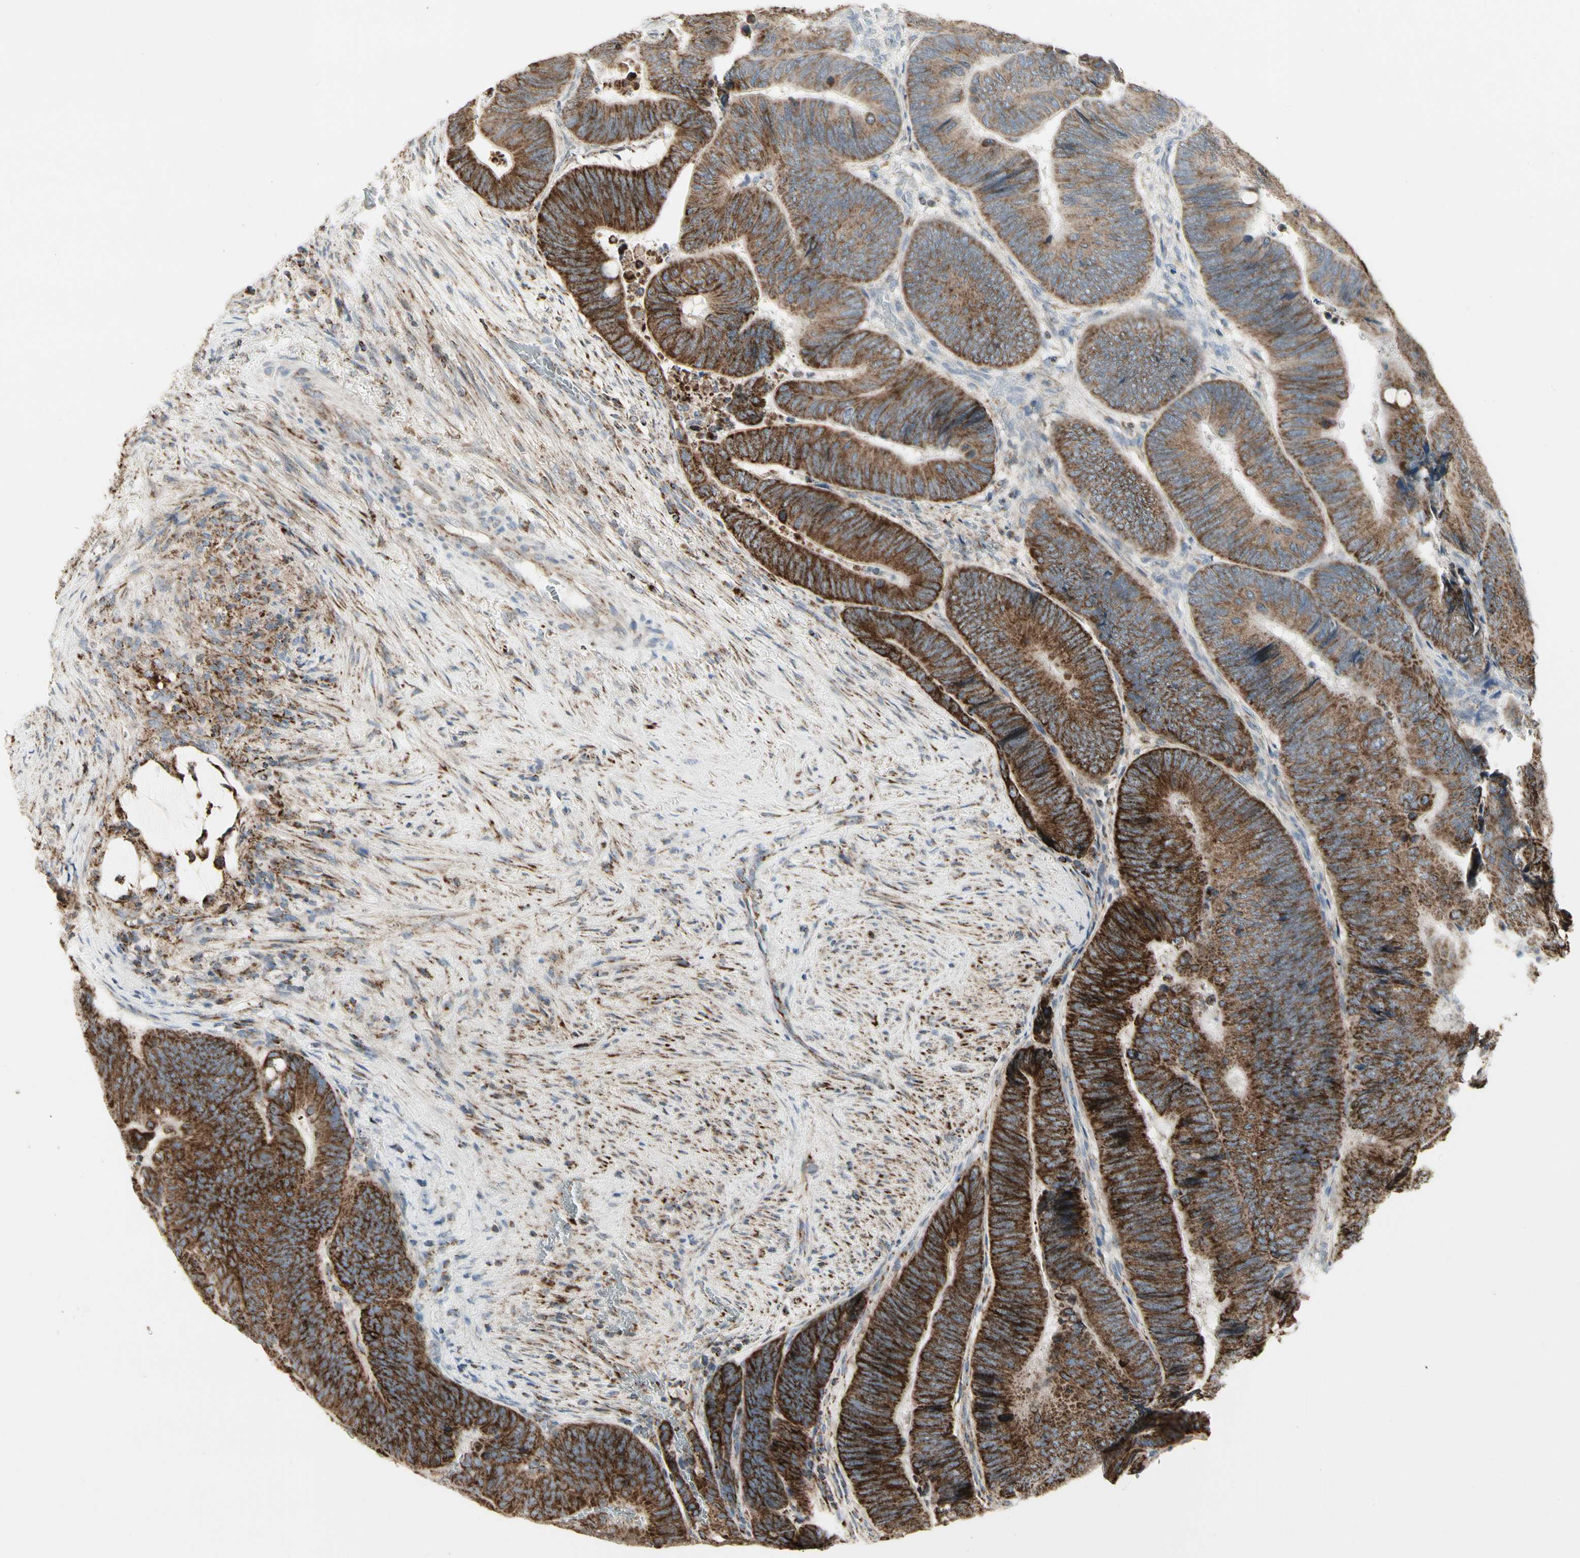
{"staining": {"intensity": "strong", "quantity": "25%-75%", "location": "cytoplasmic/membranous"}, "tissue": "colorectal cancer", "cell_type": "Tumor cells", "image_type": "cancer", "snomed": [{"axis": "morphology", "description": "Normal tissue, NOS"}, {"axis": "morphology", "description": "Adenocarcinoma, NOS"}, {"axis": "topography", "description": "Rectum"}, {"axis": "topography", "description": "Peripheral nerve tissue"}], "caption": "Human colorectal adenocarcinoma stained with a protein marker displays strong staining in tumor cells.", "gene": "TMEM176A", "patient": {"sex": "male", "age": 92}}